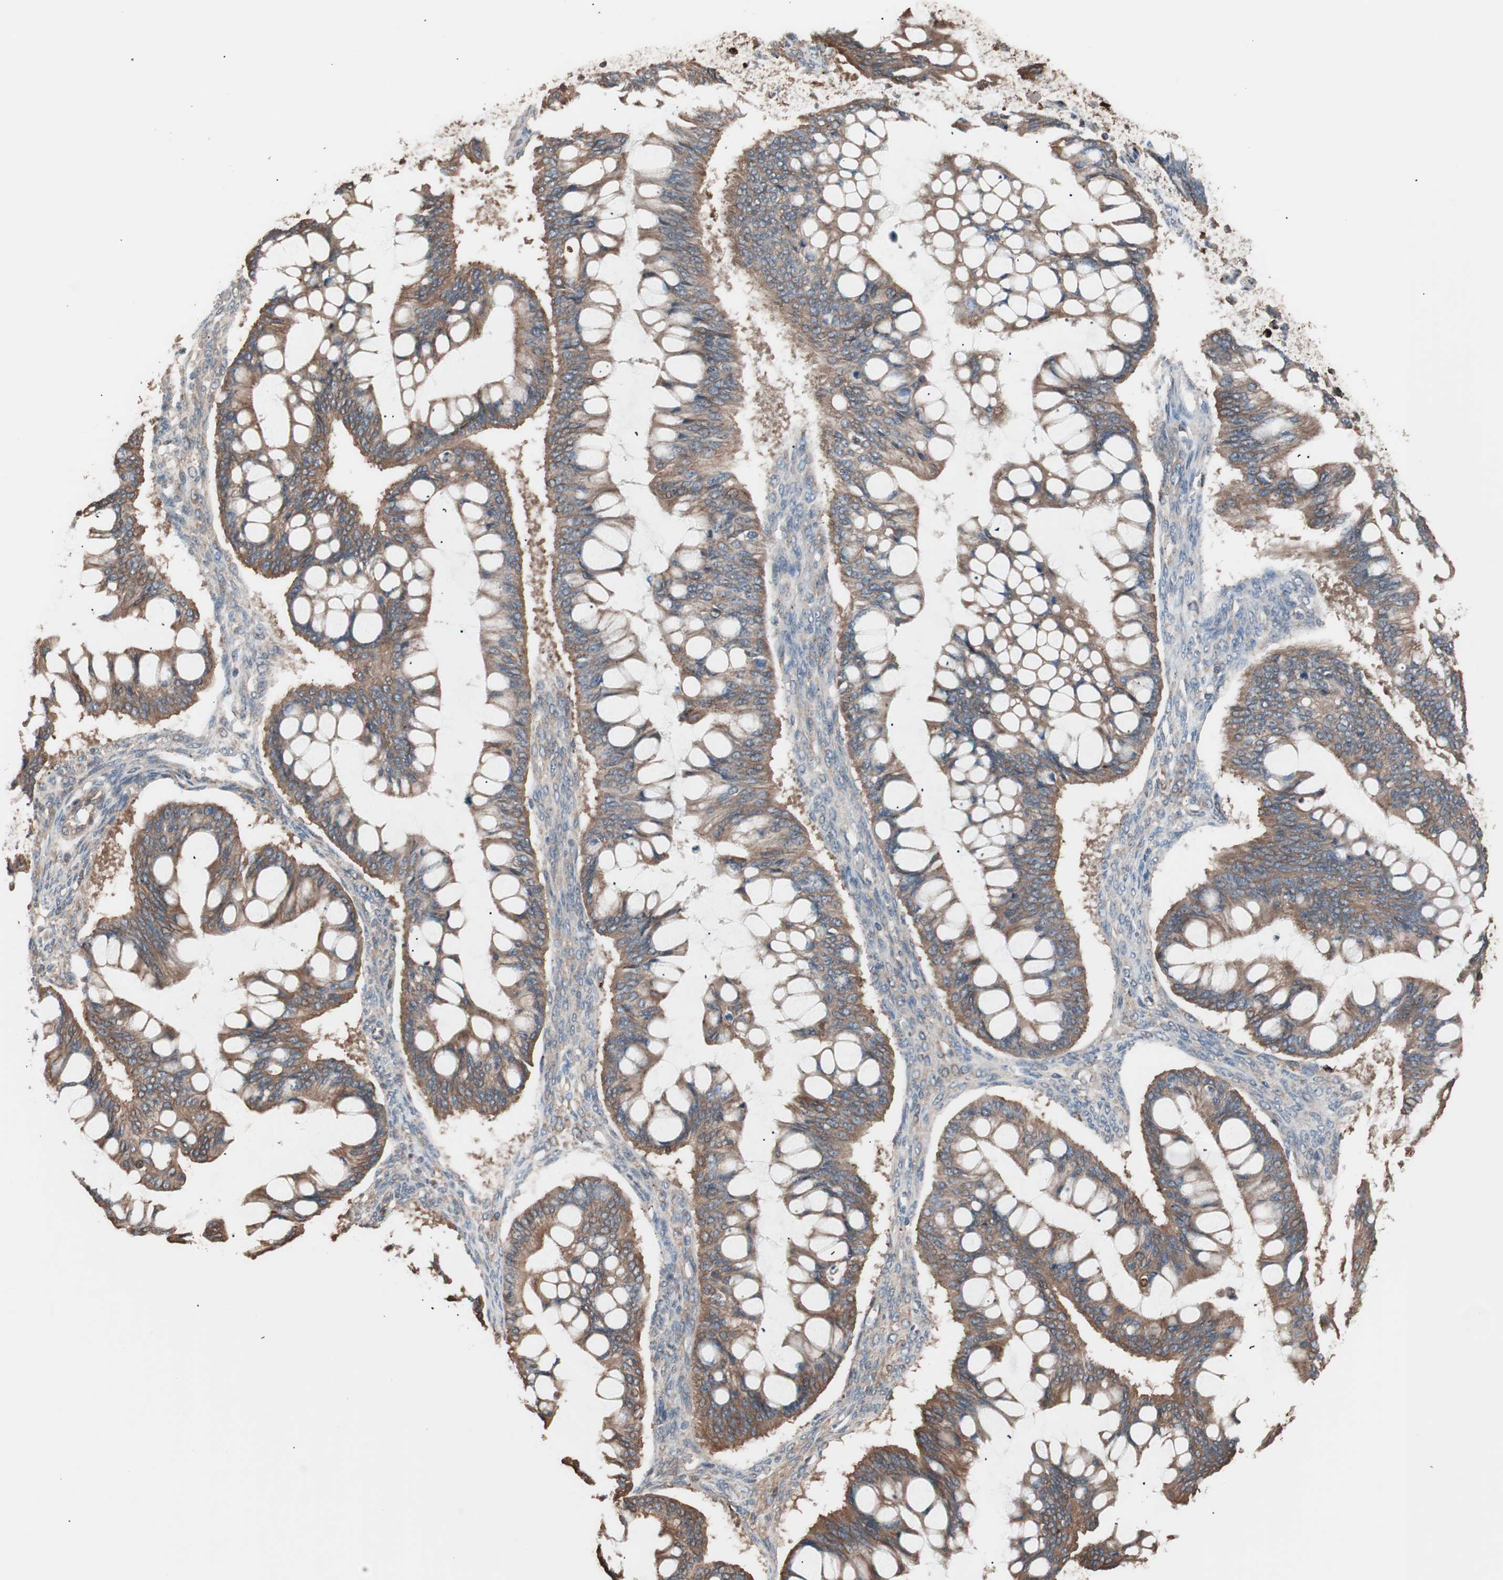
{"staining": {"intensity": "moderate", "quantity": ">75%", "location": "cytoplasmic/membranous"}, "tissue": "ovarian cancer", "cell_type": "Tumor cells", "image_type": "cancer", "snomed": [{"axis": "morphology", "description": "Cystadenocarcinoma, mucinous, NOS"}, {"axis": "topography", "description": "Ovary"}], "caption": "Ovarian mucinous cystadenocarcinoma stained with immunohistochemistry exhibits moderate cytoplasmic/membranous expression in about >75% of tumor cells.", "gene": "CCT3", "patient": {"sex": "female", "age": 73}}